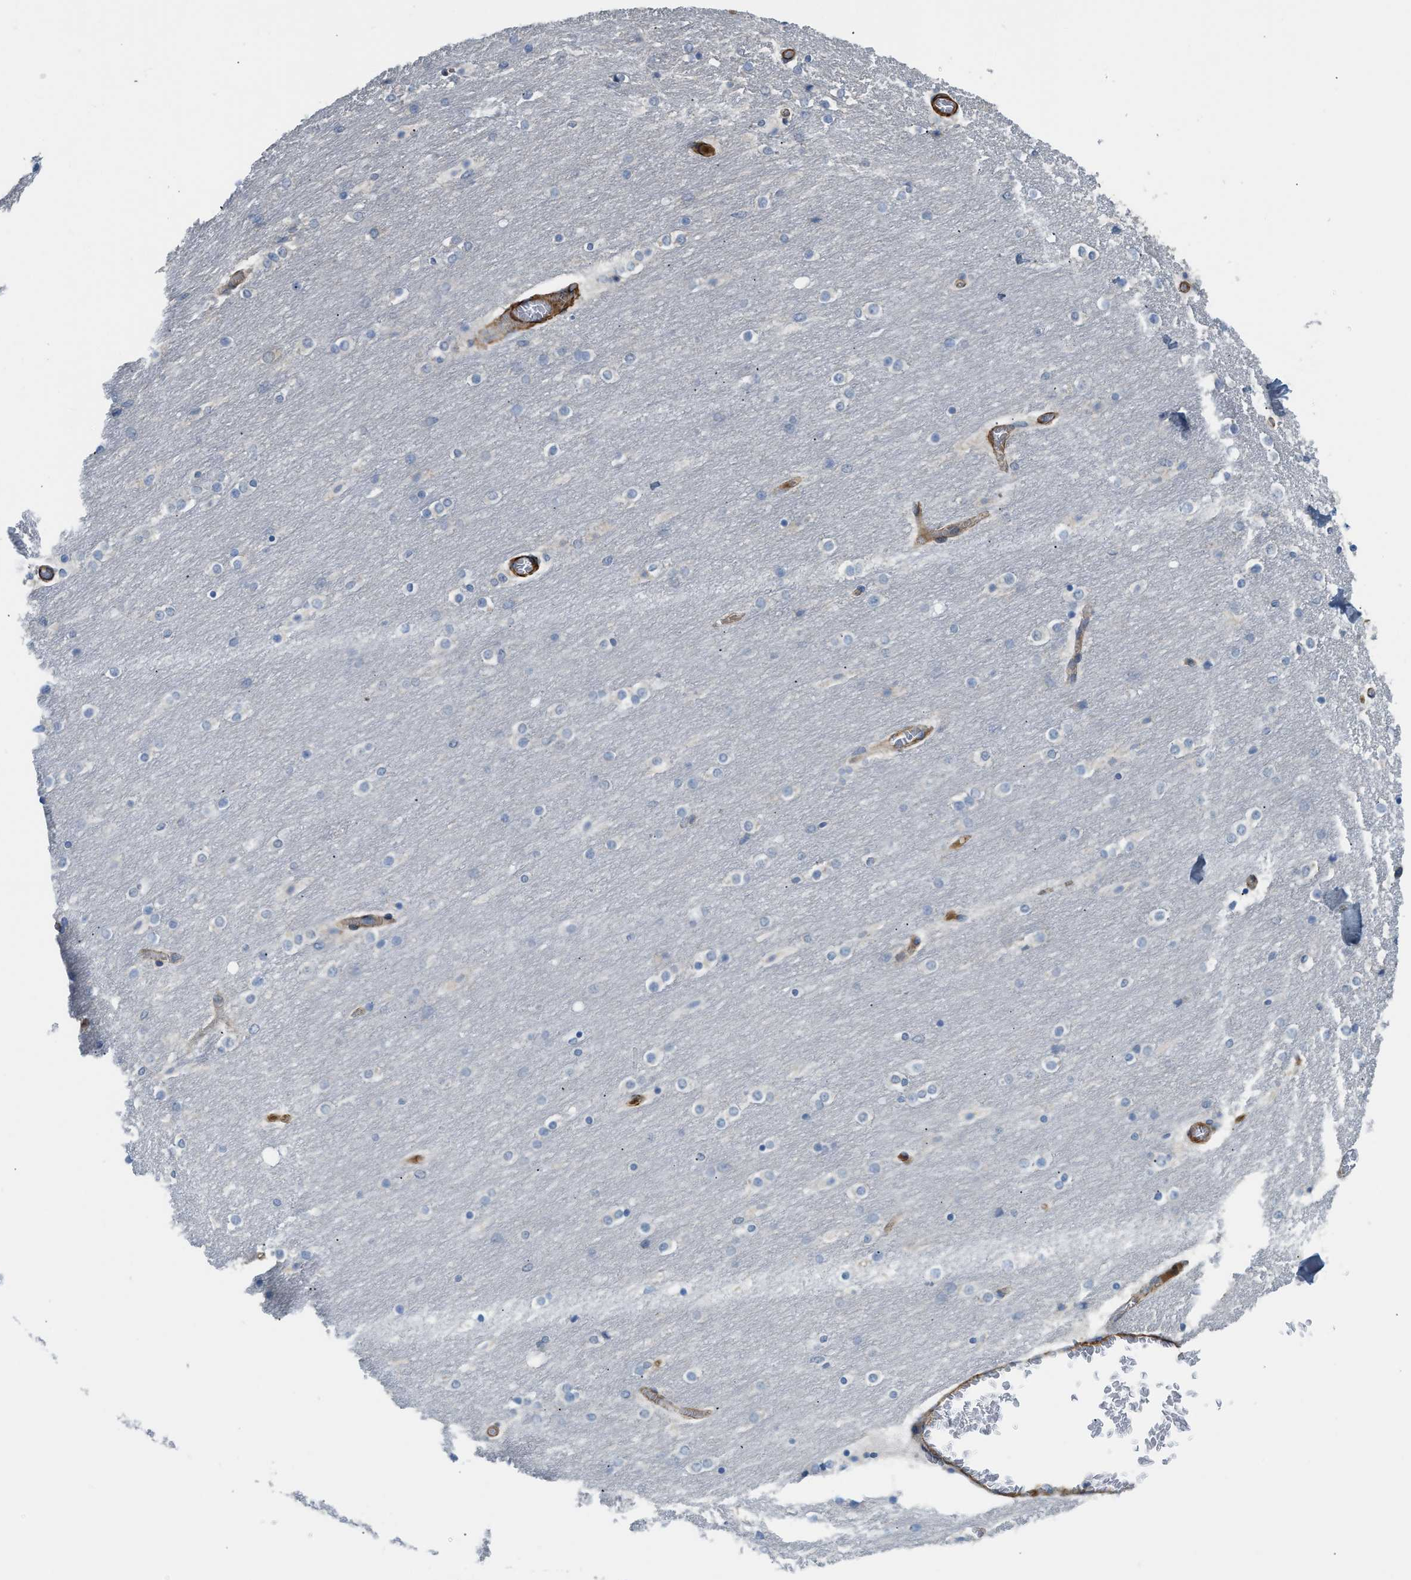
{"staining": {"intensity": "negative", "quantity": "none", "location": "none"}, "tissue": "cerebellum", "cell_type": "Cells in granular layer", "image_type": "normal", "snomed": [{"axis": "morphology", "description": "Normal tissue, NOS"}, {"axis": "topography", "description": "Cerebellum"}], "caption": "This is an immunohistochemistry (IHC) image of benign cerebellum. There is no positivity in cells in granular layer.", "gene": "BMPR1A", "patient": {"sex": "female", "age": 54}}